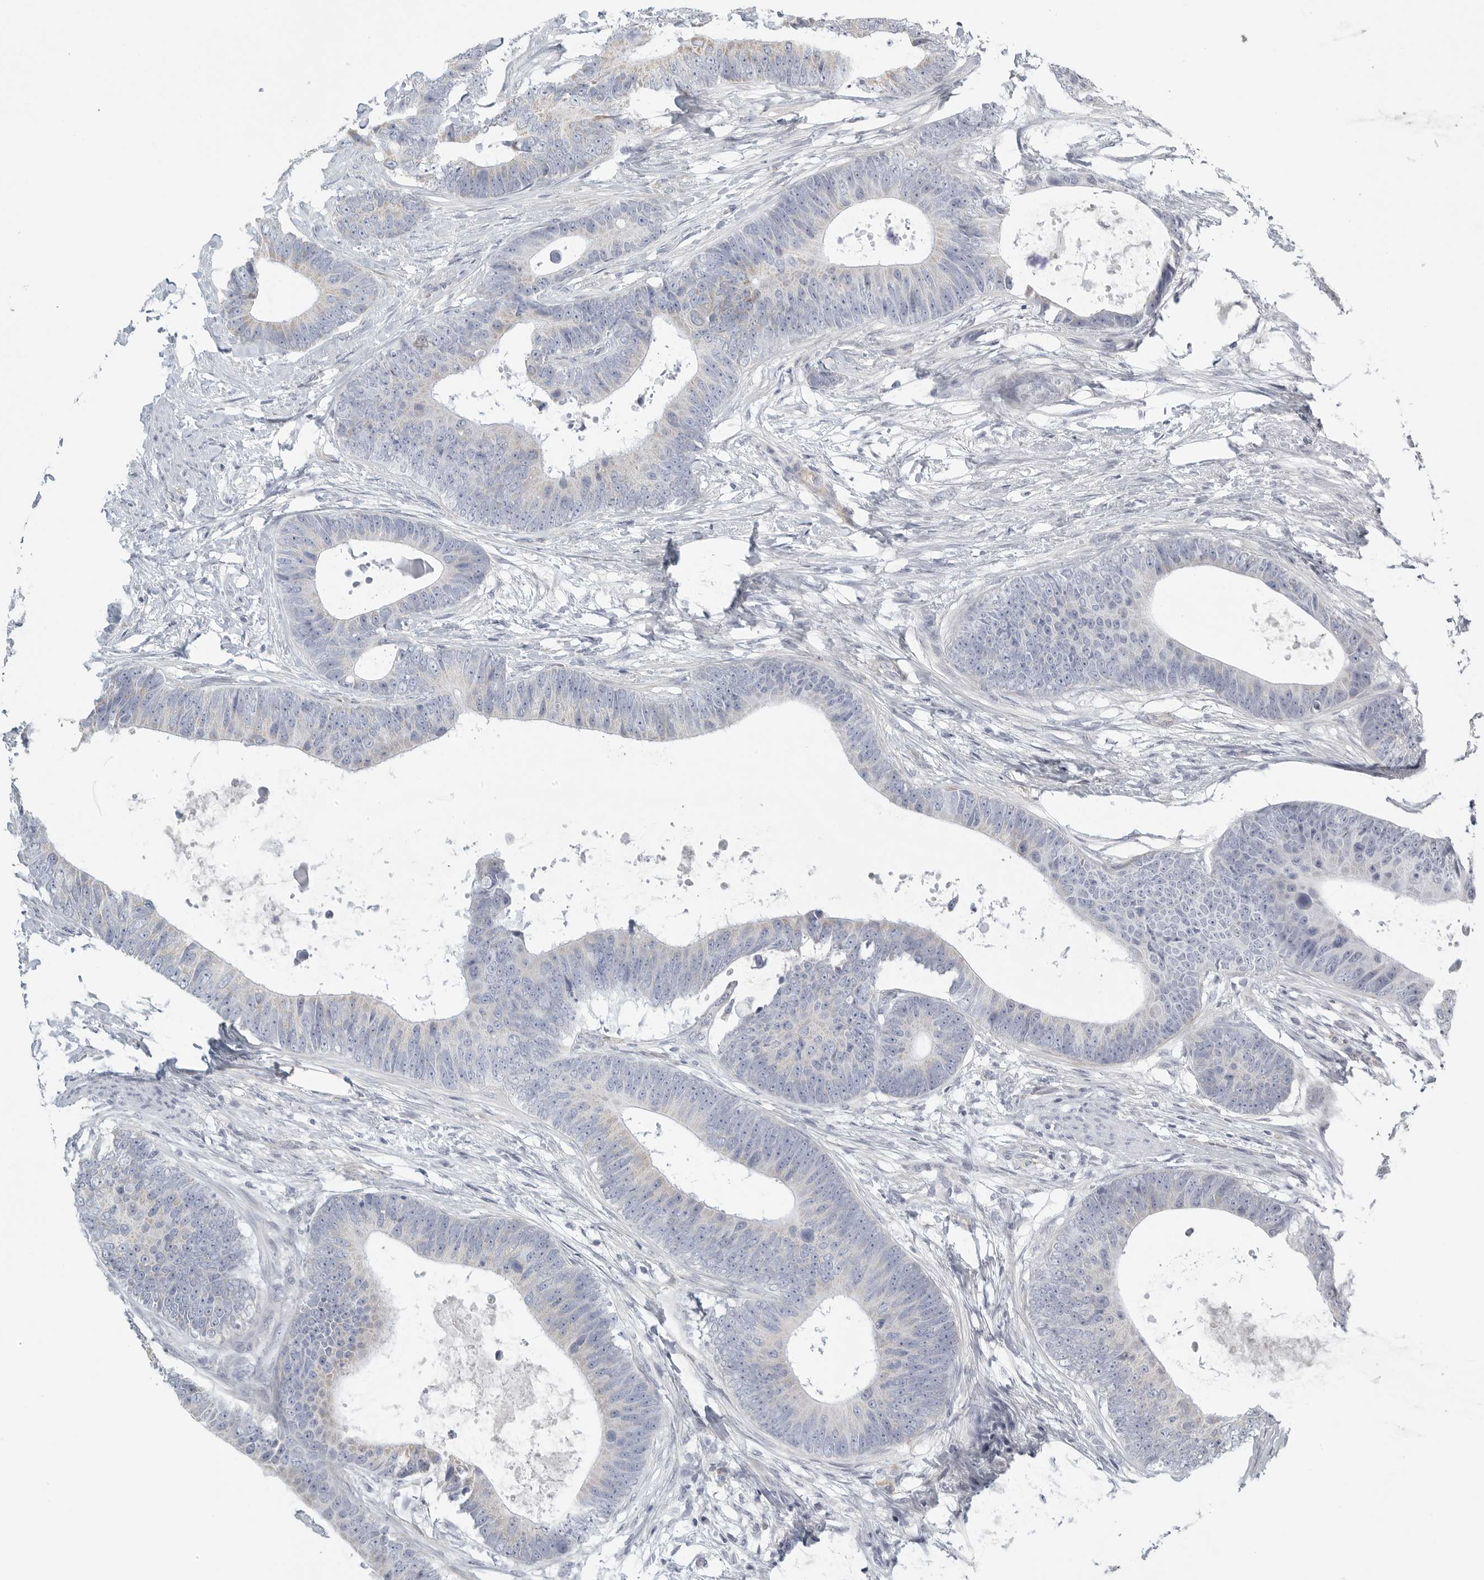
{"staining": {"intensity": "negative", "quantity": "none", "location": "none"}, "tissue": "colorectal cancer", "cell_type": "Tumor cells", "image_type": "cancer", "snomed": [{"axis": "morphology", "description": "Adenocarcinoma, NOS"}, {"axis": "topography", "description": "Colon"}], "caption": "Colorectal adenocarcinoma was stained to show a protein in brown. There is no significant expression in tumor cells.", "gene": "TNR", "patient": {"sex": "male", "age": 56}}